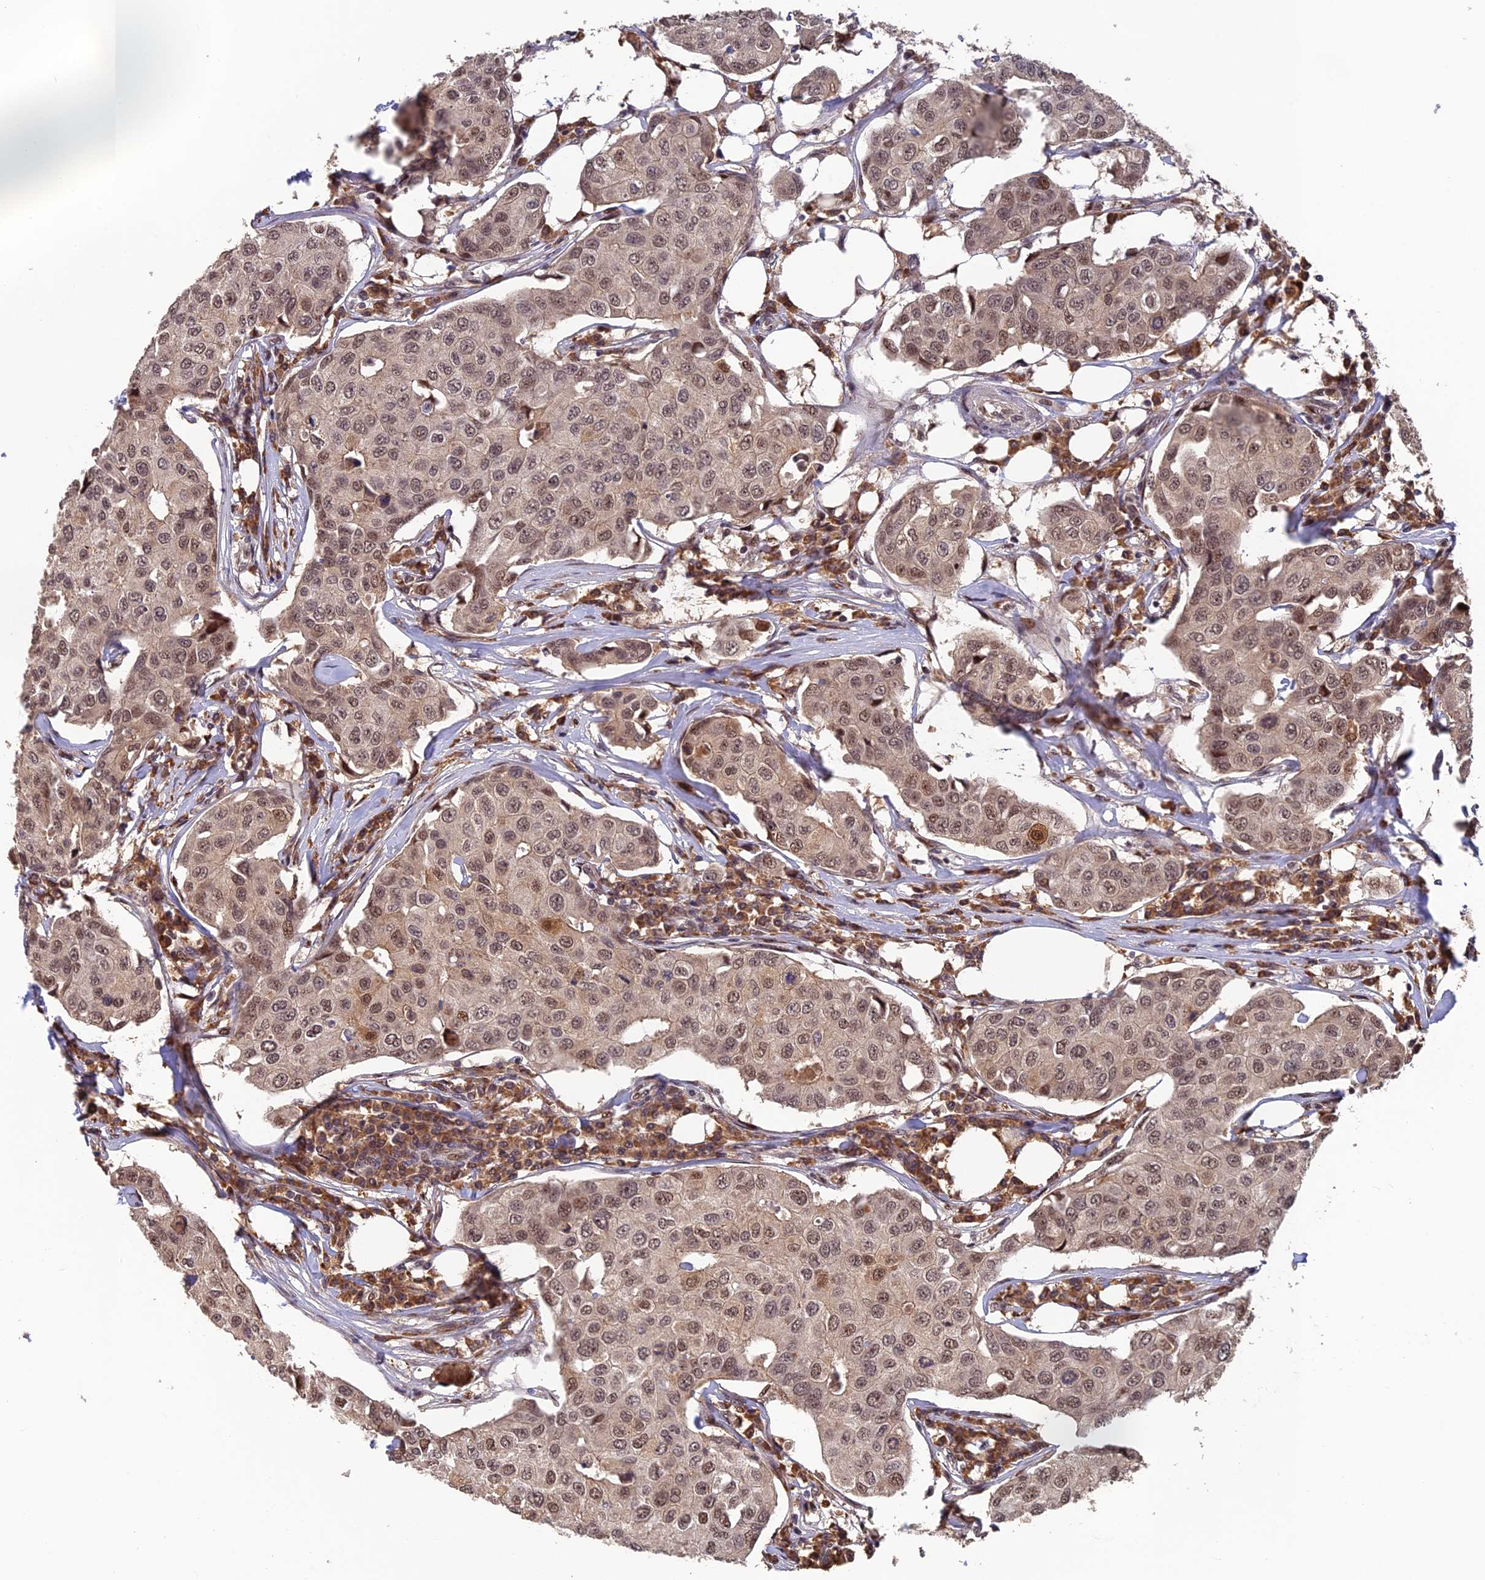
{"staining": {"intensity": "moderate", "quantity": ">75%", "location": "nuclear"}, "tissue": "breast cancer", "cell_type": "Tumor cells", "image_type": "cancer", "snomed": [{"axis": "morphology", "description": "Duct carcinoma"}, {"axis": "topography", "description": "Breast"}], "caption": "Human breast infiltrating ductal carcinoma stained for a protein (brown) demonstrates moderate nuclear positive expression in approximately >75% of tumor cells.", "gene": "OSBPL1A", "patient": {"sex": "female", "age": 80}}